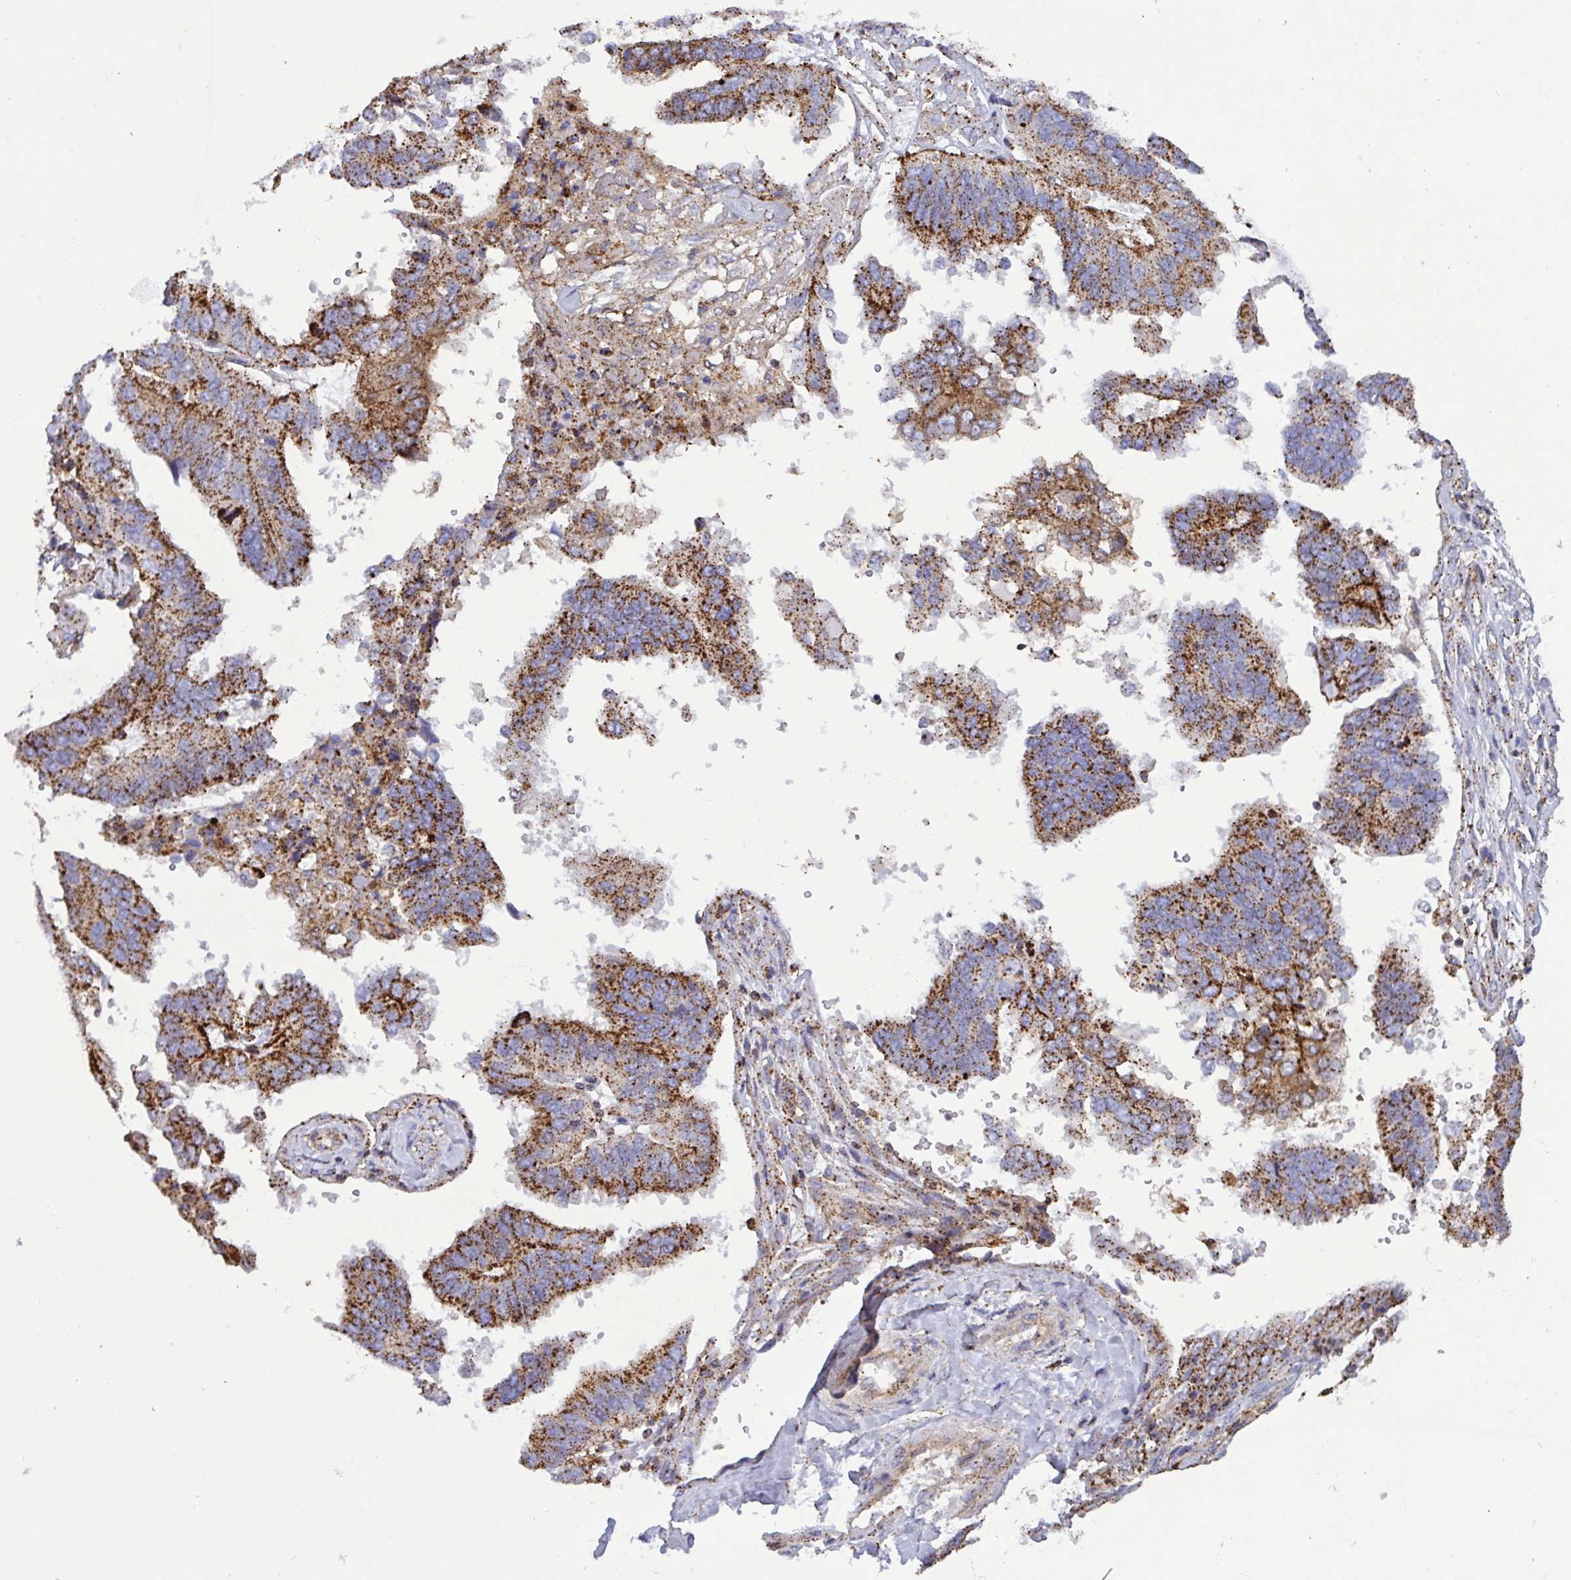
{"staining": {"intensity": "strong", "quantity": "25%-75%", "location": "cytoplasmic/membranous"}, "tissue": "ovarian cancer", "cell_type": "Tumor cells", "image_type": "cancer", "snomed": [{"axis": "morphology", "description": "Cystadenocarcinoma, serous, NOS"}, {"axis": "topography", "description": "Ovary"}], "caption": "DAB immunohistochemical staining of ovarian cancer exhibits strong cytoplasmic/membranous protein positivity in approximately 25%-75% of tumor cells.", "gene": "CHMP1B", "patient": {"sex": "female", "age": 79}}